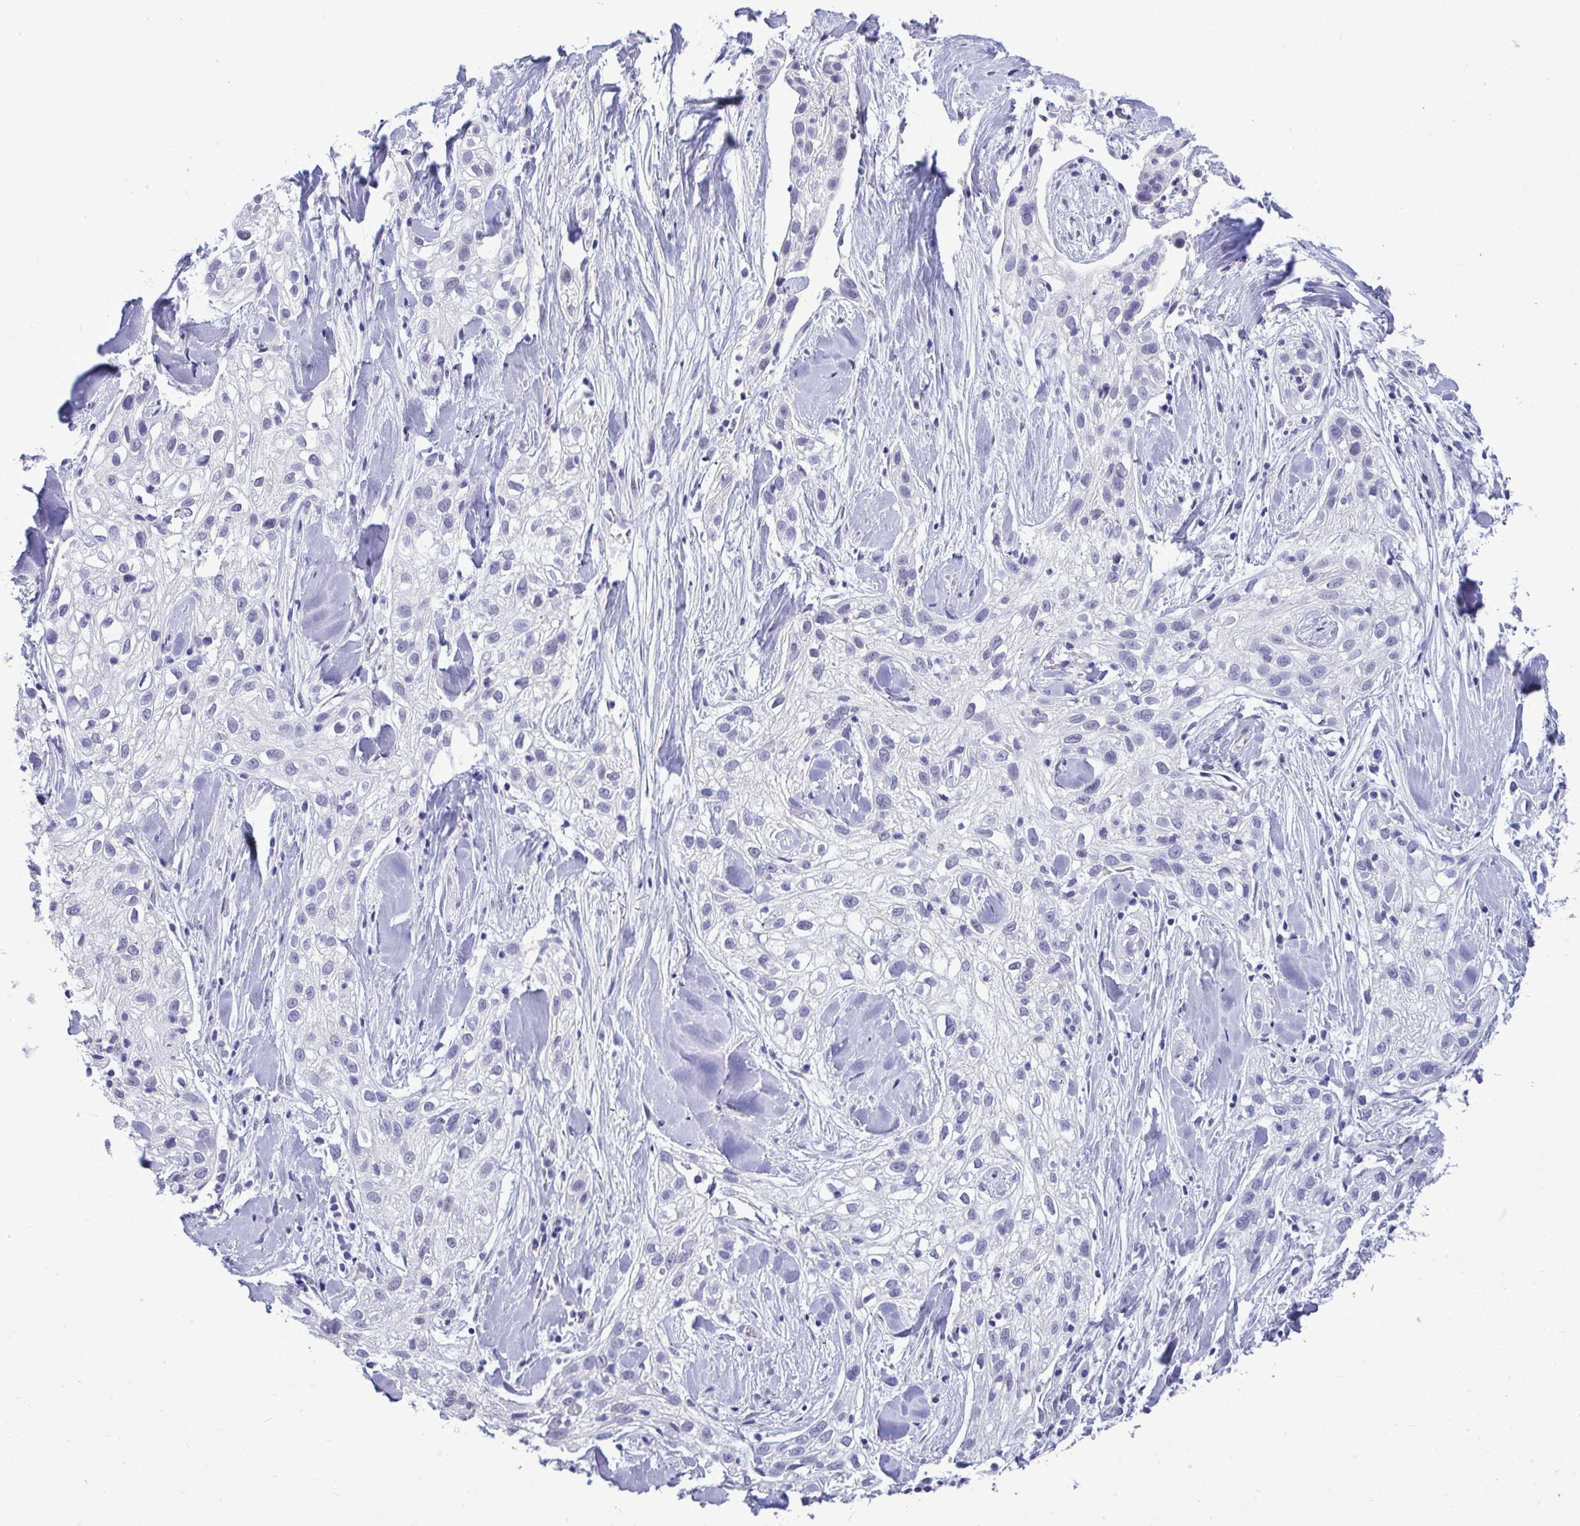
{"staining": {"intensity": "negative", "quantity": "none", "location": "none"}, "tissue": "skin cancer", "cell_type": "Tumor cells", "image_type": "cancer", "snomed": [{"axis": "morphology", "description": "Squamous cell carcinoma, NOS"}, {"axis": "topography", "description": "Skin"}], "caption": "Immunohistochemistry (IHC) image of human squamous cell carcinoma (skin) stained for a protein (brown), which displays no expression in tumor cells. The staining was performed using DAB (3,3'-diaminobenzidine) to visualize the protein expression in brown, while the nuclei were stained in blue with hematoxylin (Magnification: 20x).", "gene": "PRM2", "patient": {"sex": "male", "age": 82}}